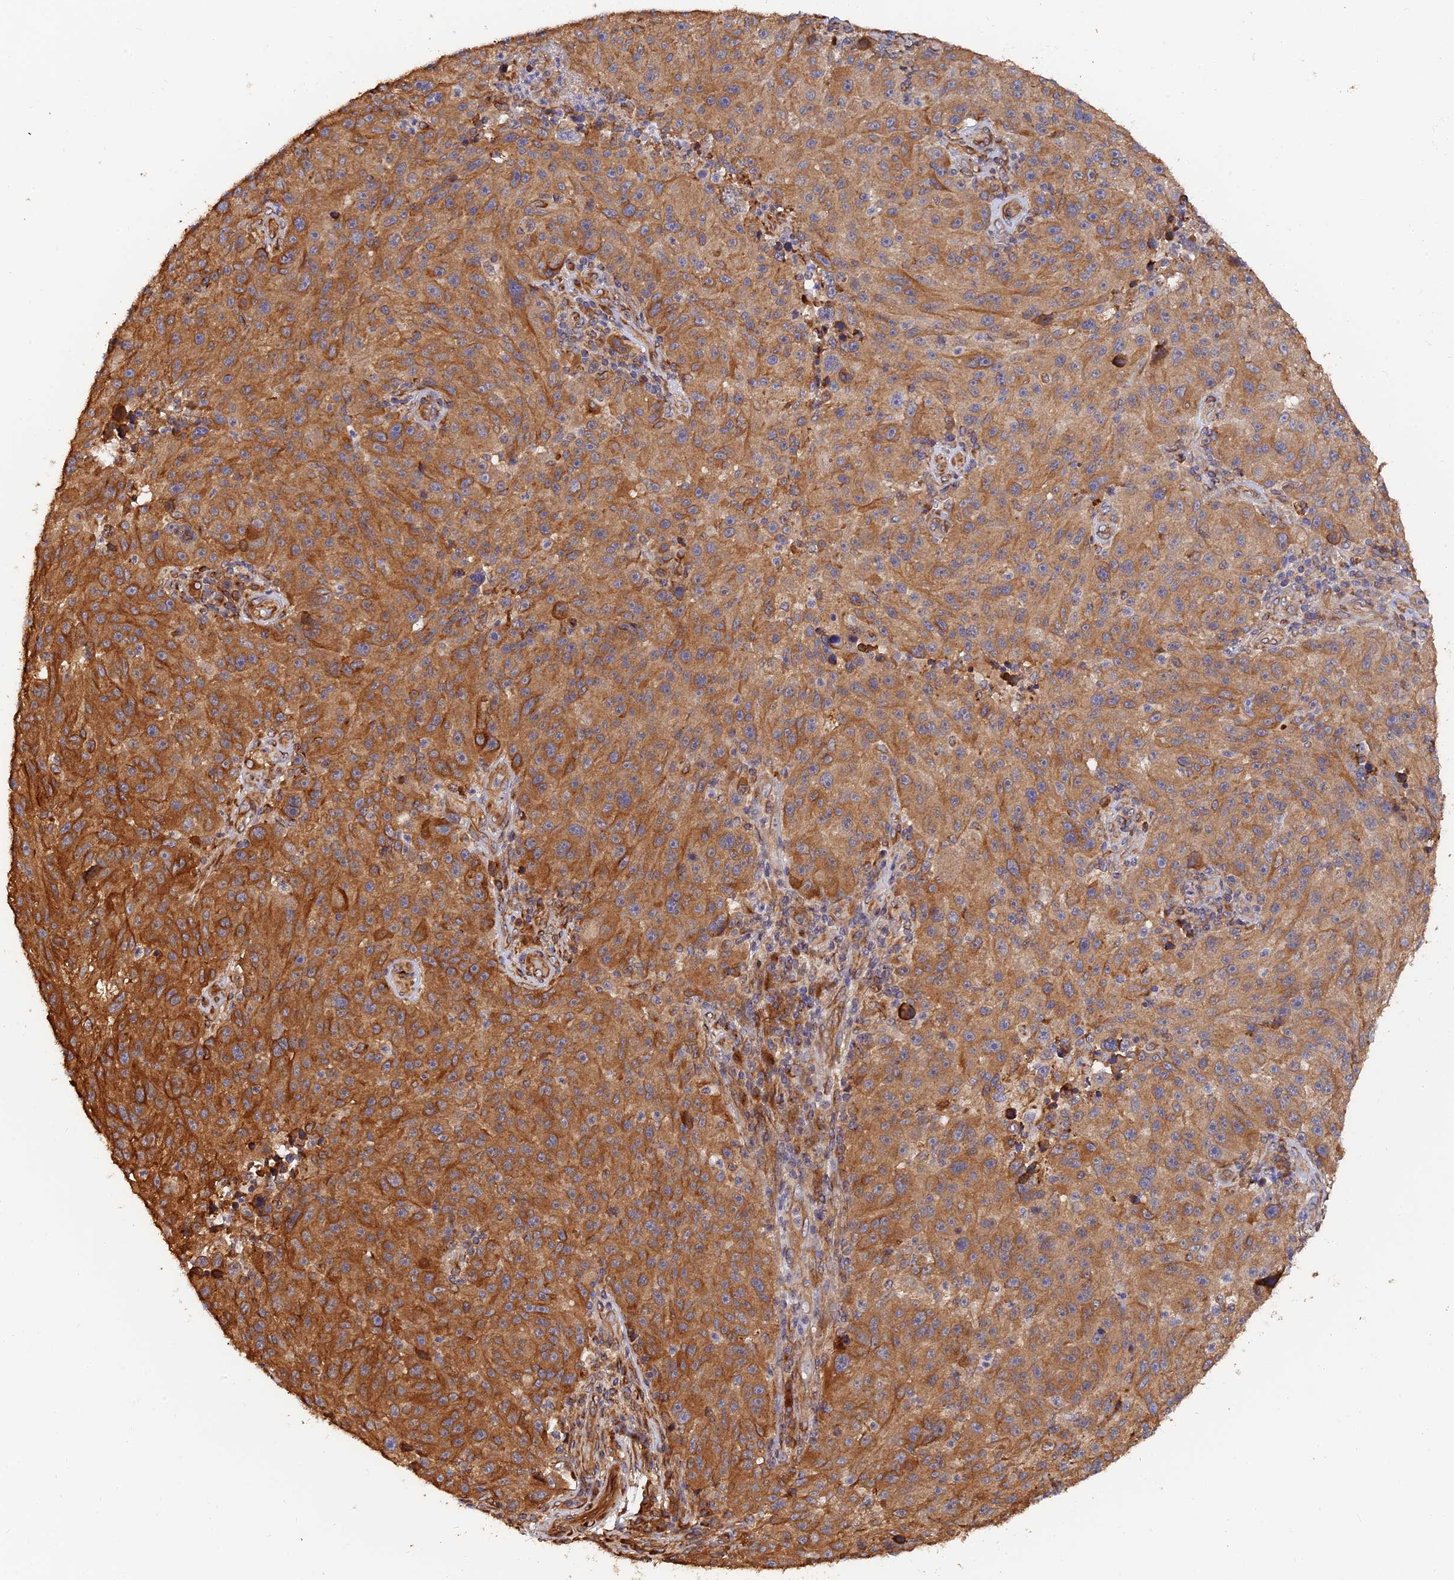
{"staining": {"intensity": "strong", "quantity": "25%-75%", "location": "cytoplasmic/membranous"}, "tissue": "melanoma", "cell_type": "Tumor cells", "image_type": "cancer", "snomed": [{"axis": "morphology", "description": "Malignant melanoma, NOS"}, {"axis": "topography", "description": "Skin"}], "caption": "Protein analysis of melanoma tissue shows strong cytoplasmic/membranous expression in about 25%-75% of tumor cells. (IHC, brightfield microscopy, high magnification).", "gene": "WBP11", "patient": {"sex": "male", "age": 53}}